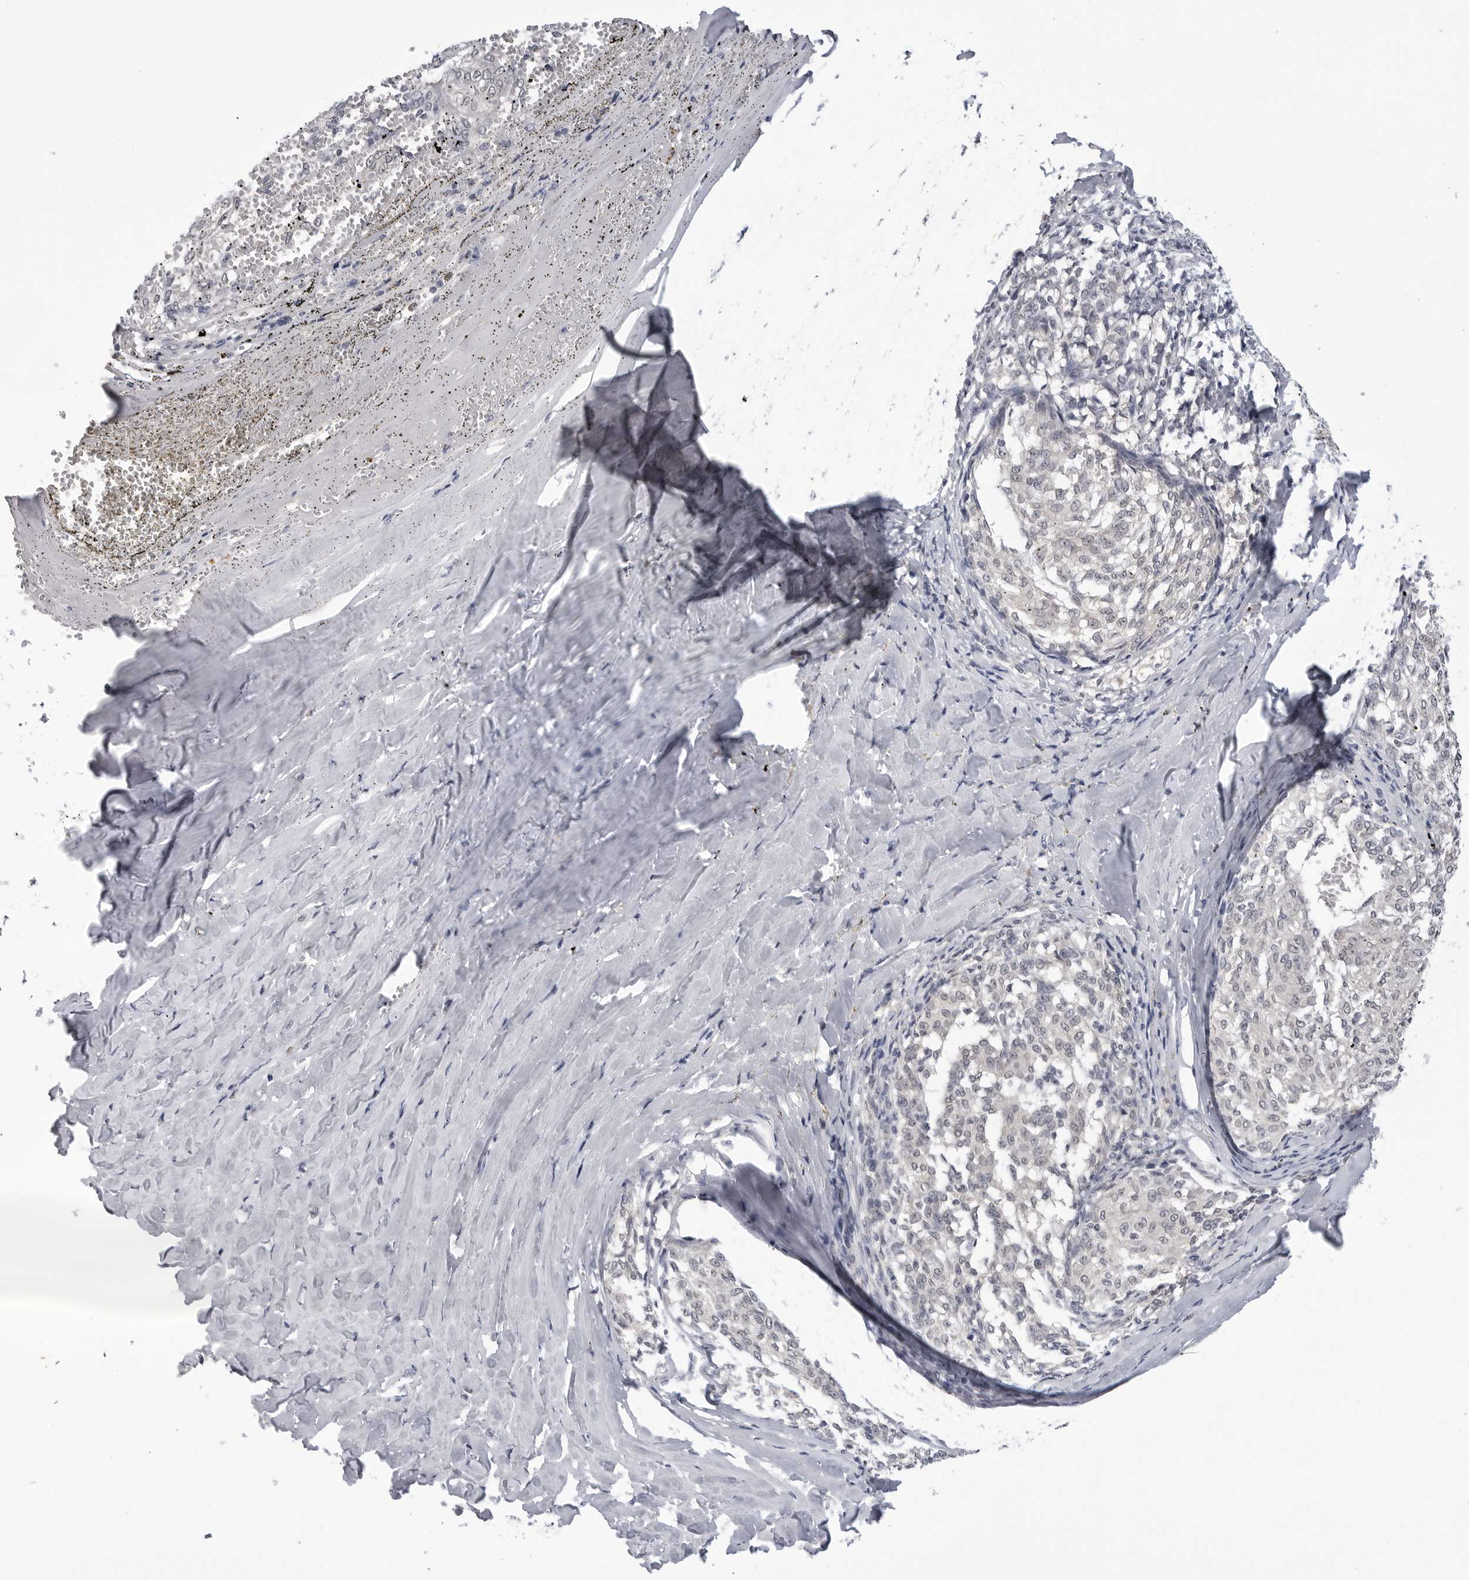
{"staining": {"intensity": "negative", "quantity": "none", "location": "none"}, "tissue": "melanoma", "cell_type": "Tumor cells", "image_type": "cancer", "snomed": [{"axis": "morphology", "description": "Malignant melanoma, NOS"}, {"axis": "topography", "description": "Skin"}], "caption": "The immunohistochemistry (IHC) image has no significant expression in tumor cells of malignant melanoma tissue. Nuclei are stained in blue.", "gene": "CDK20", "patient": {"sex": "female", "age": 72}}